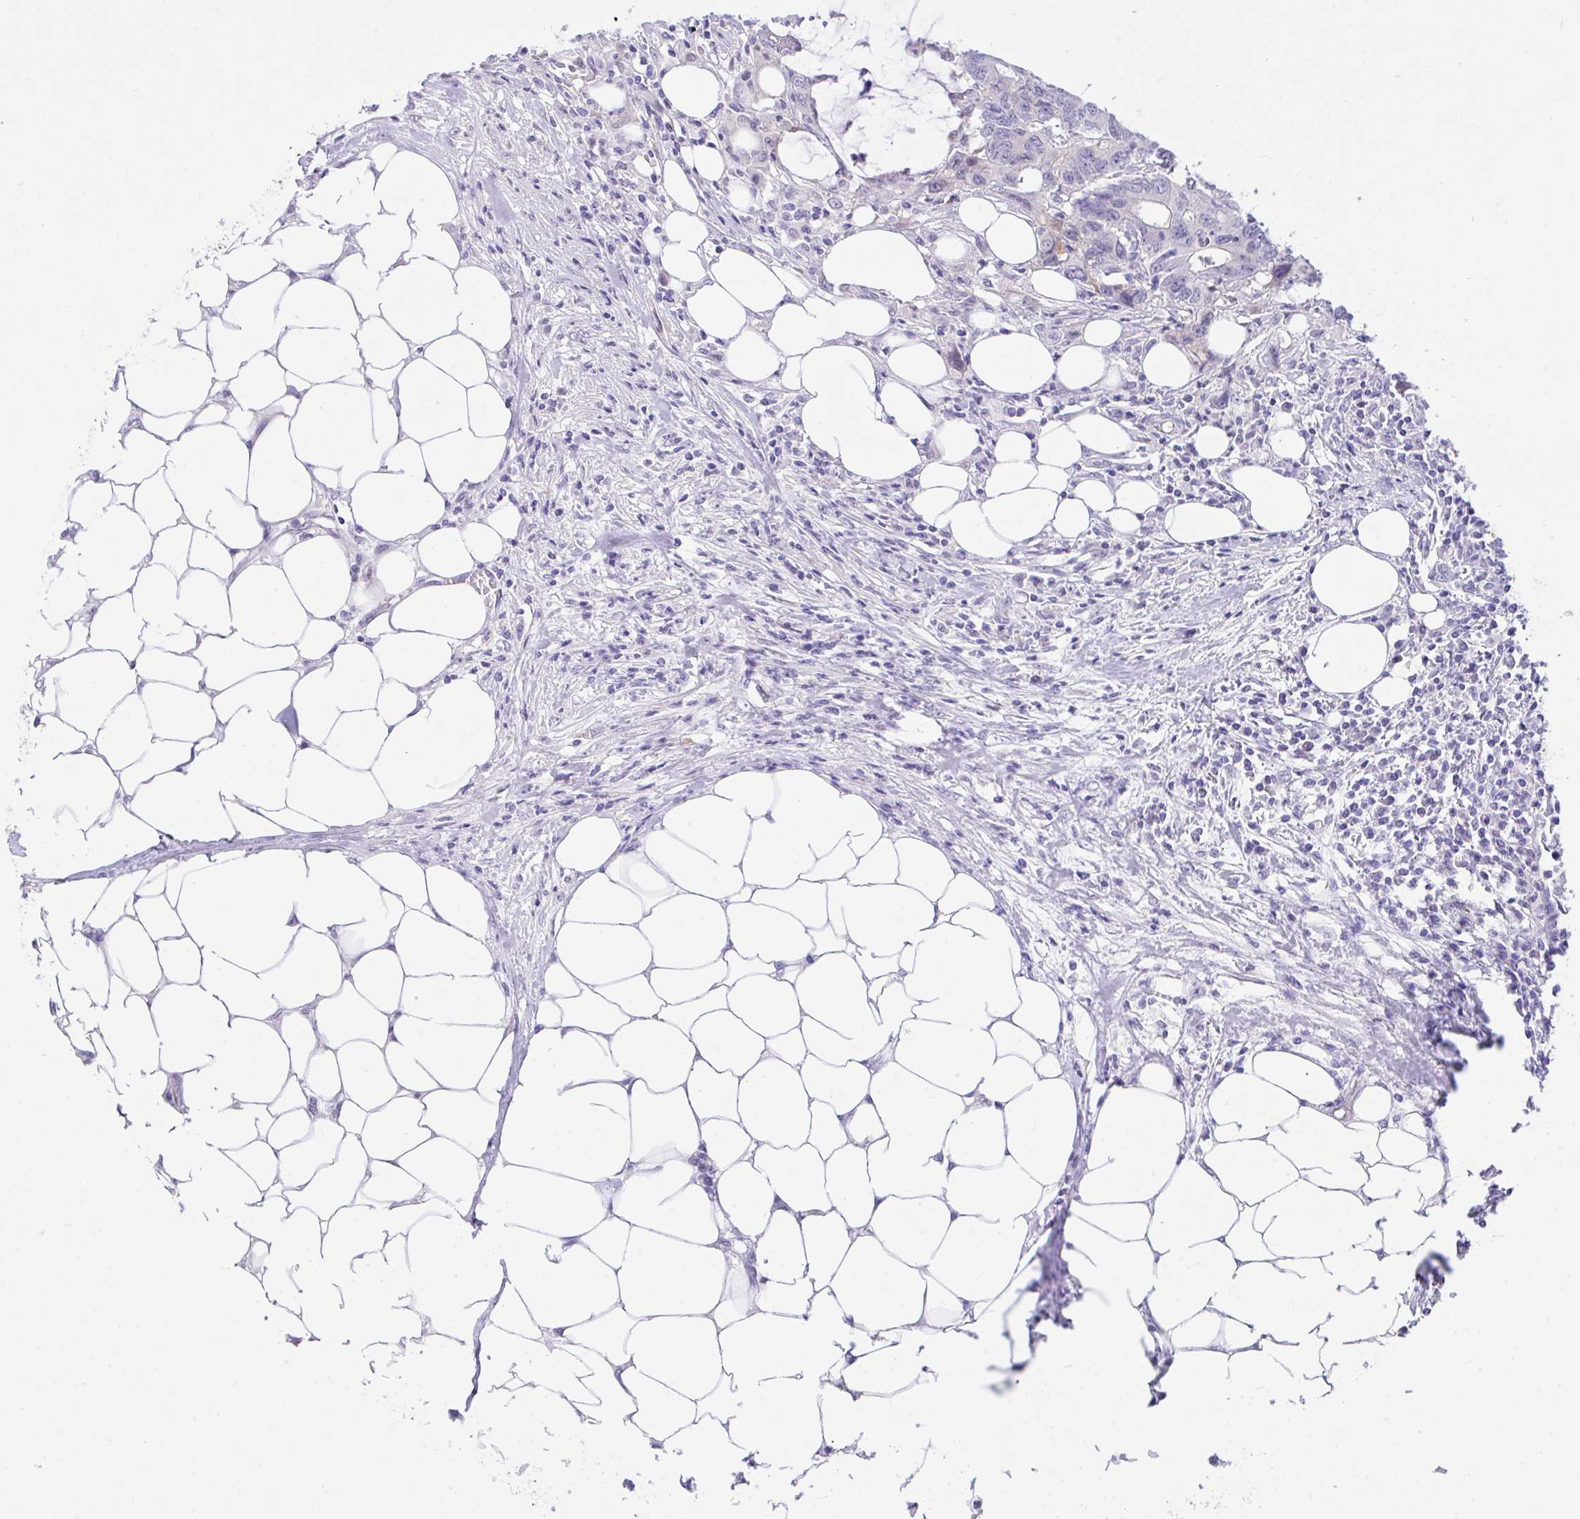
{"staining": {"intensity": "negative", "quantity": "none", "location": "none"}, "tissue": "colorectal cancer", "cell_type": "Tumor cells", "image_type": "cancer", "snomed": [{"axis": "morphology", "description": "Adenocarcinoma, NOS"}, {"axis": "topography", "description": "Colon"}], "caption": "The image exhibits no staining of tumor cells in colorectal cancer.", "gene": "ZNF485", "patient": {"sex": "male", "age": 71}}